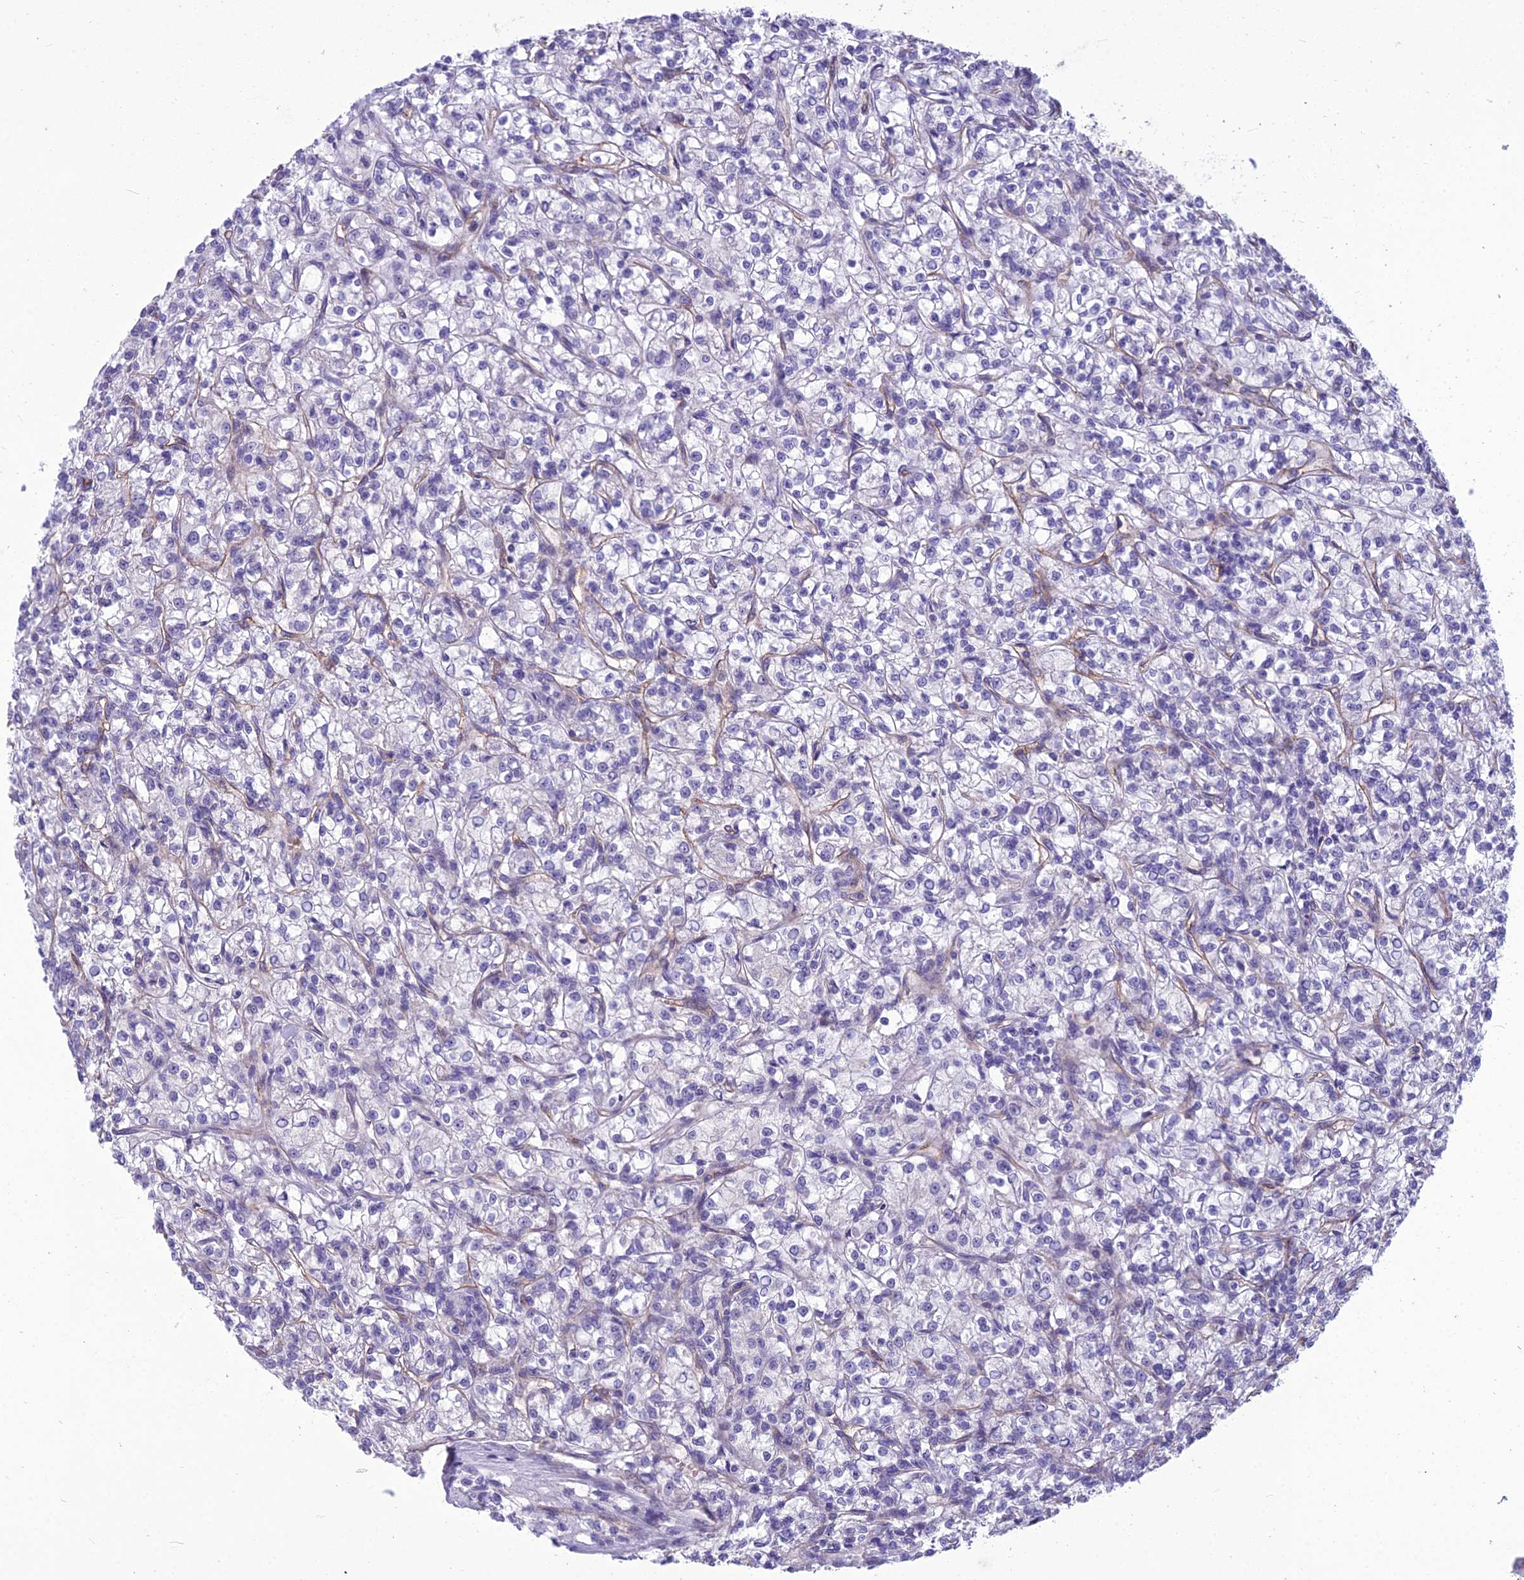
{"staining": {"intensity": "negative", "quantity": "none", "location": "none"}, "tissue": "renal cancer", "cell_type": "Tumor cells", "image_type": "cancer", "snomed": [{"axis": "morphology", "description": "Adenocarcinoma, NOS"}, {"axis": "topography", "description": "Kidney"}], "caption": "Photomicrograph shows no protein positivity in tumor cells of renal cancer tissue.", "gene": "BBS7", "patient": {"sex": "female", "age": 59}}